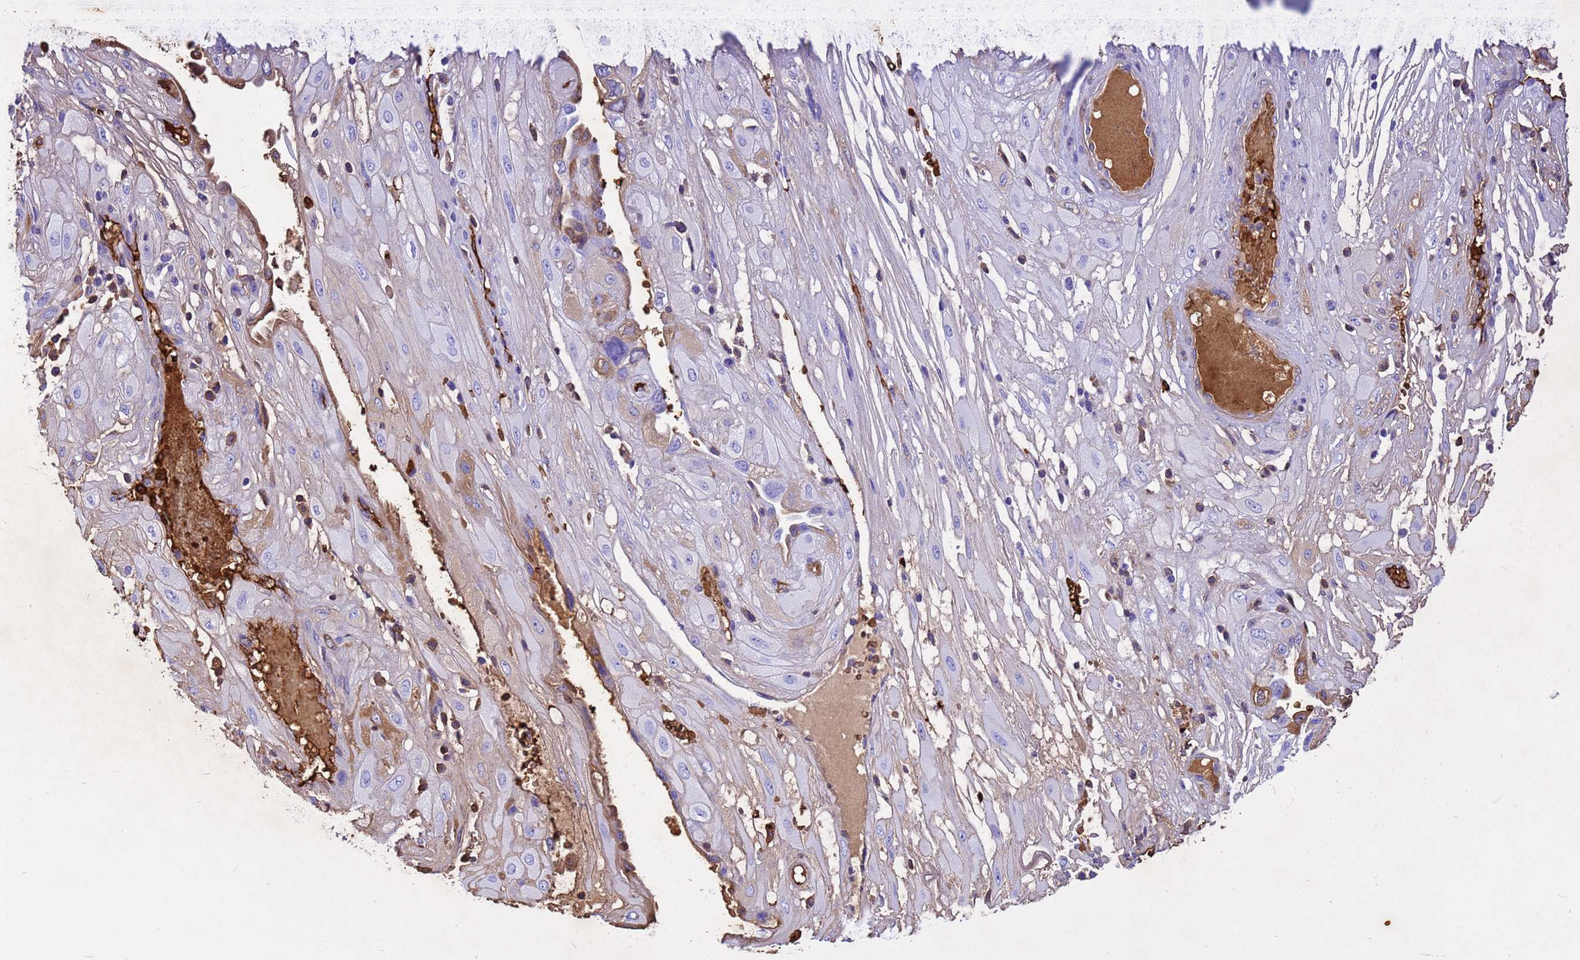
{"staining": {"intensity": "moderate", "quantity": "<25%", "location": "cytoplasmic/membranous"}, "tissue": "cervical cancer", "cell_type": "Tumor cells", "image_type": "cancer", "snomed": [{"axis": "morphology", "description": "Squamous cell carcinoma, NOS"}, {"axis": "topography", "description": "Cervix"}], "caption": "Squamous cell carcinoma (cervical) was stained to show a protein in brown. There is low levels of moderate cytoplasmic/membranous expression in approximately <25% of tumor cells.", "gene": "HBA2", "patient": {"sex": "female", "age": 36}}